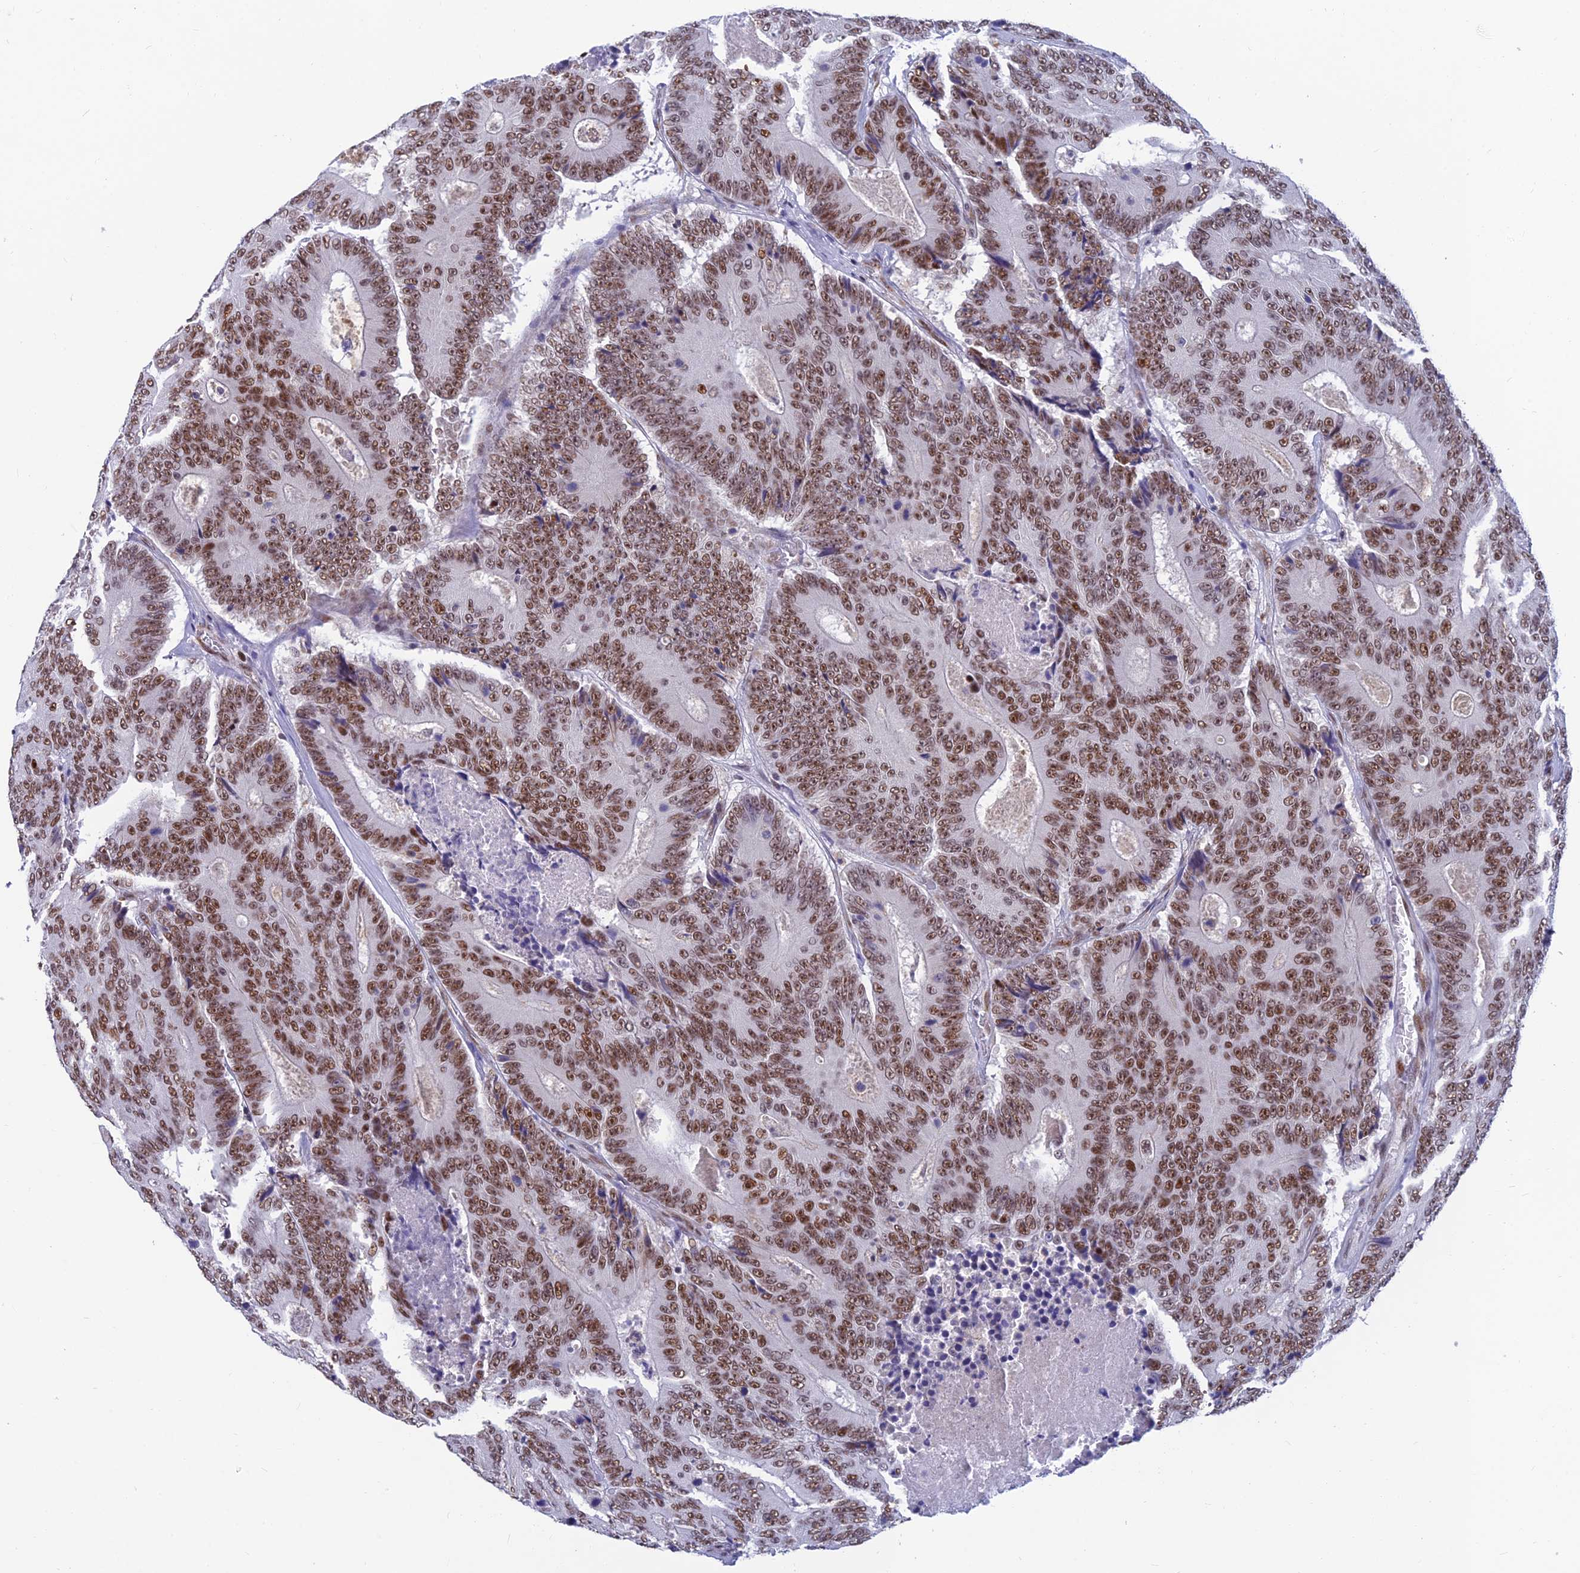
{"staining": {"intensity": "moderate", "quantity": ">75%", "location": "nuclear"}, "tissue": "colorectal cancer", "cell_type": "Tumor cells", "image_type": "cancer", "snomed": [{"axis": "morphology", "description": "Adenocarcinoma, NOS"}, {"axis": "topography", "description": "Colon"}], "caption": "IHC of colorectal cancer (adenocarcinoma) displays medium levels of moderate nuclear staining in approximately >75% of tumor cells.", "gene": "CLK4", "patient": {"sex": "male", "age": 83}}